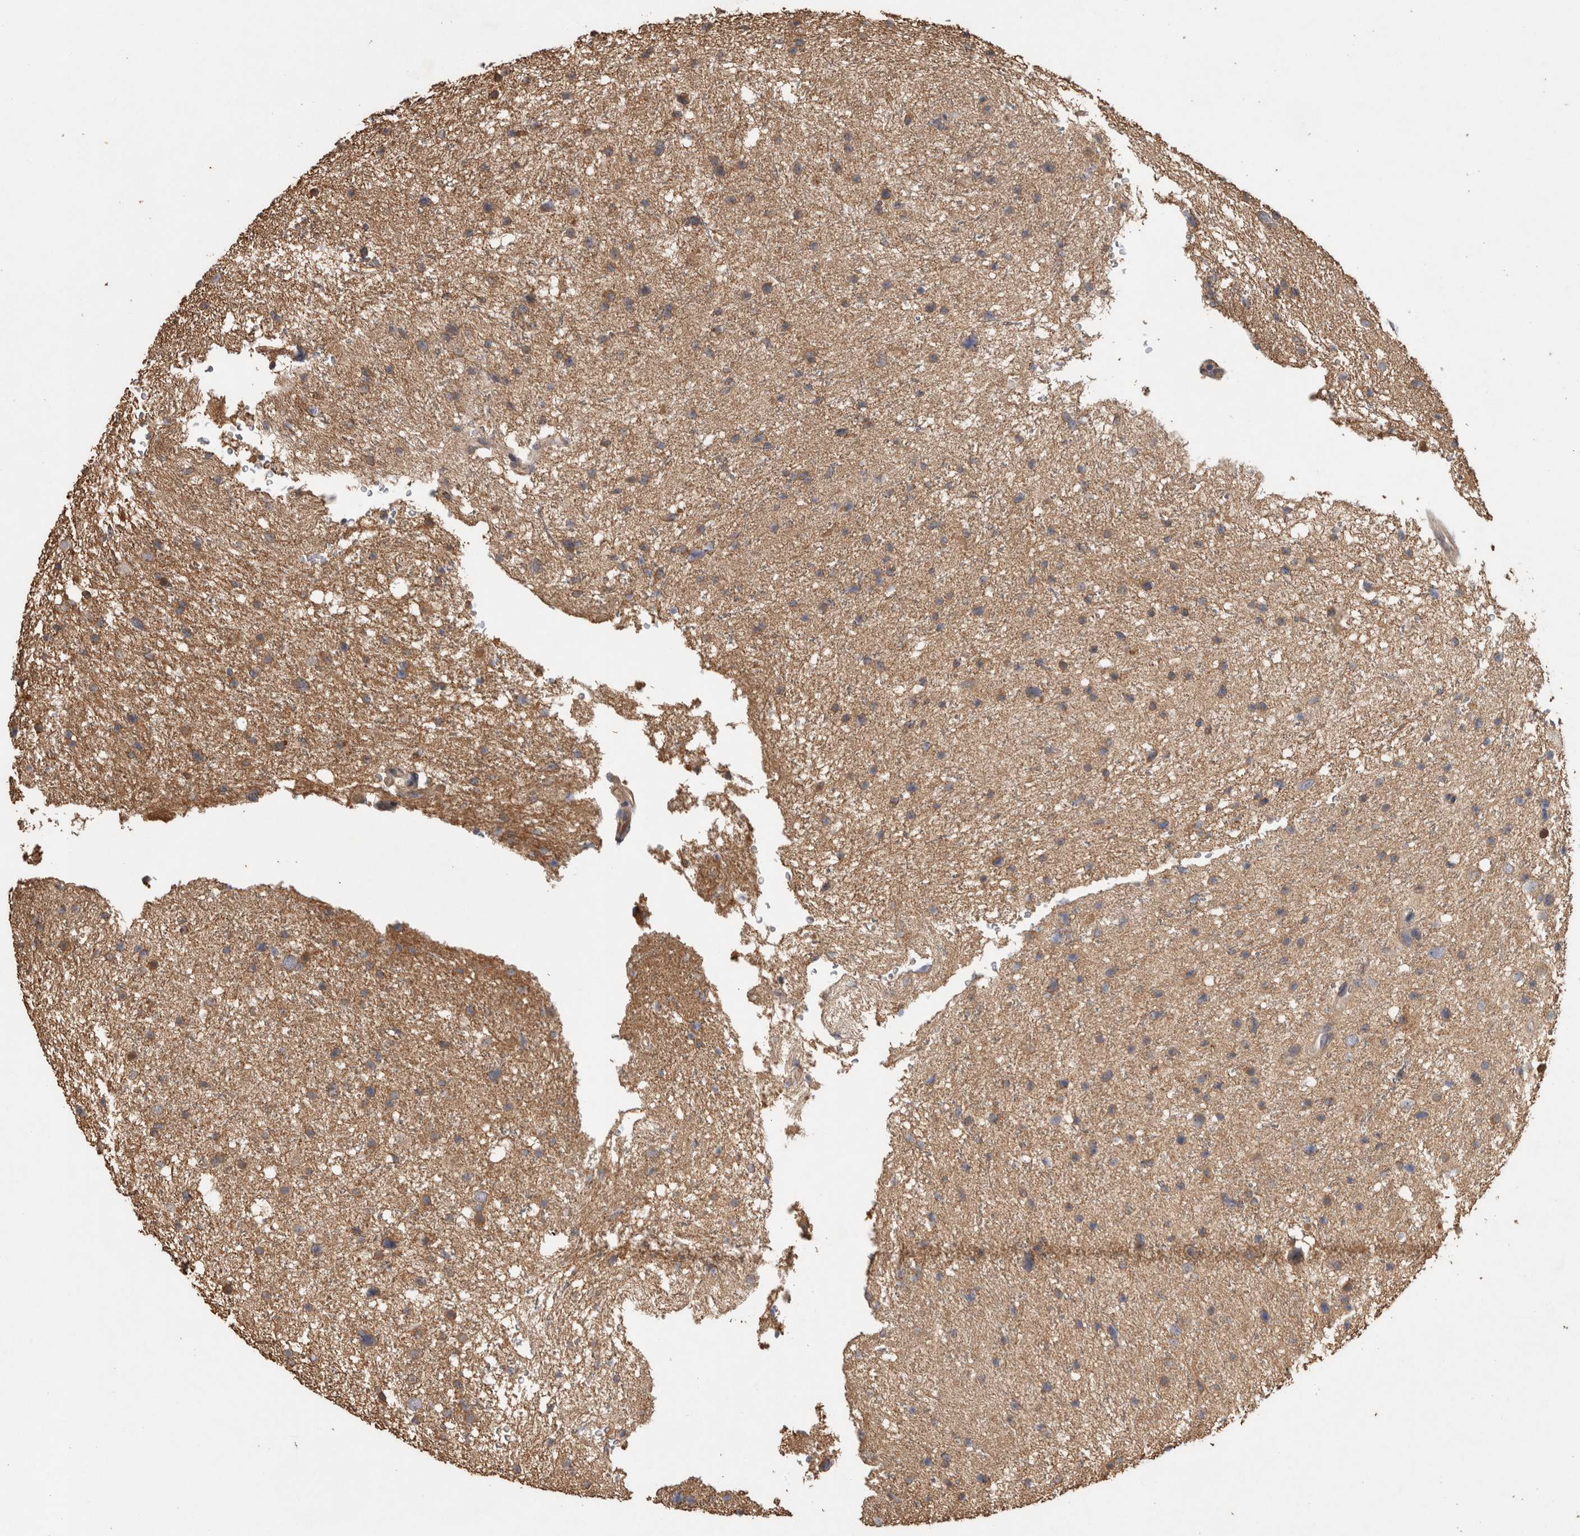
{"staining": {"intensity": "weak", "quantity": "25%-75%", "location": "cytoplasmic/membranous"}, "tissue": "glioma", "cell_type": "Tumor cells", "image_type": "cancer", "snomed": [{"axis": "morphology", "description": "Glioma, malignant, Low grade"}, {"axis": "topography", "description": "Brain"}], "caption": "Protein staining of glioma tissue exhibits weak cytoplasmic/membranous expression in approximately 25%-75% of tumor cells.", "gene": "TBCE", "patient": {"sex": "female", "age": 37}}